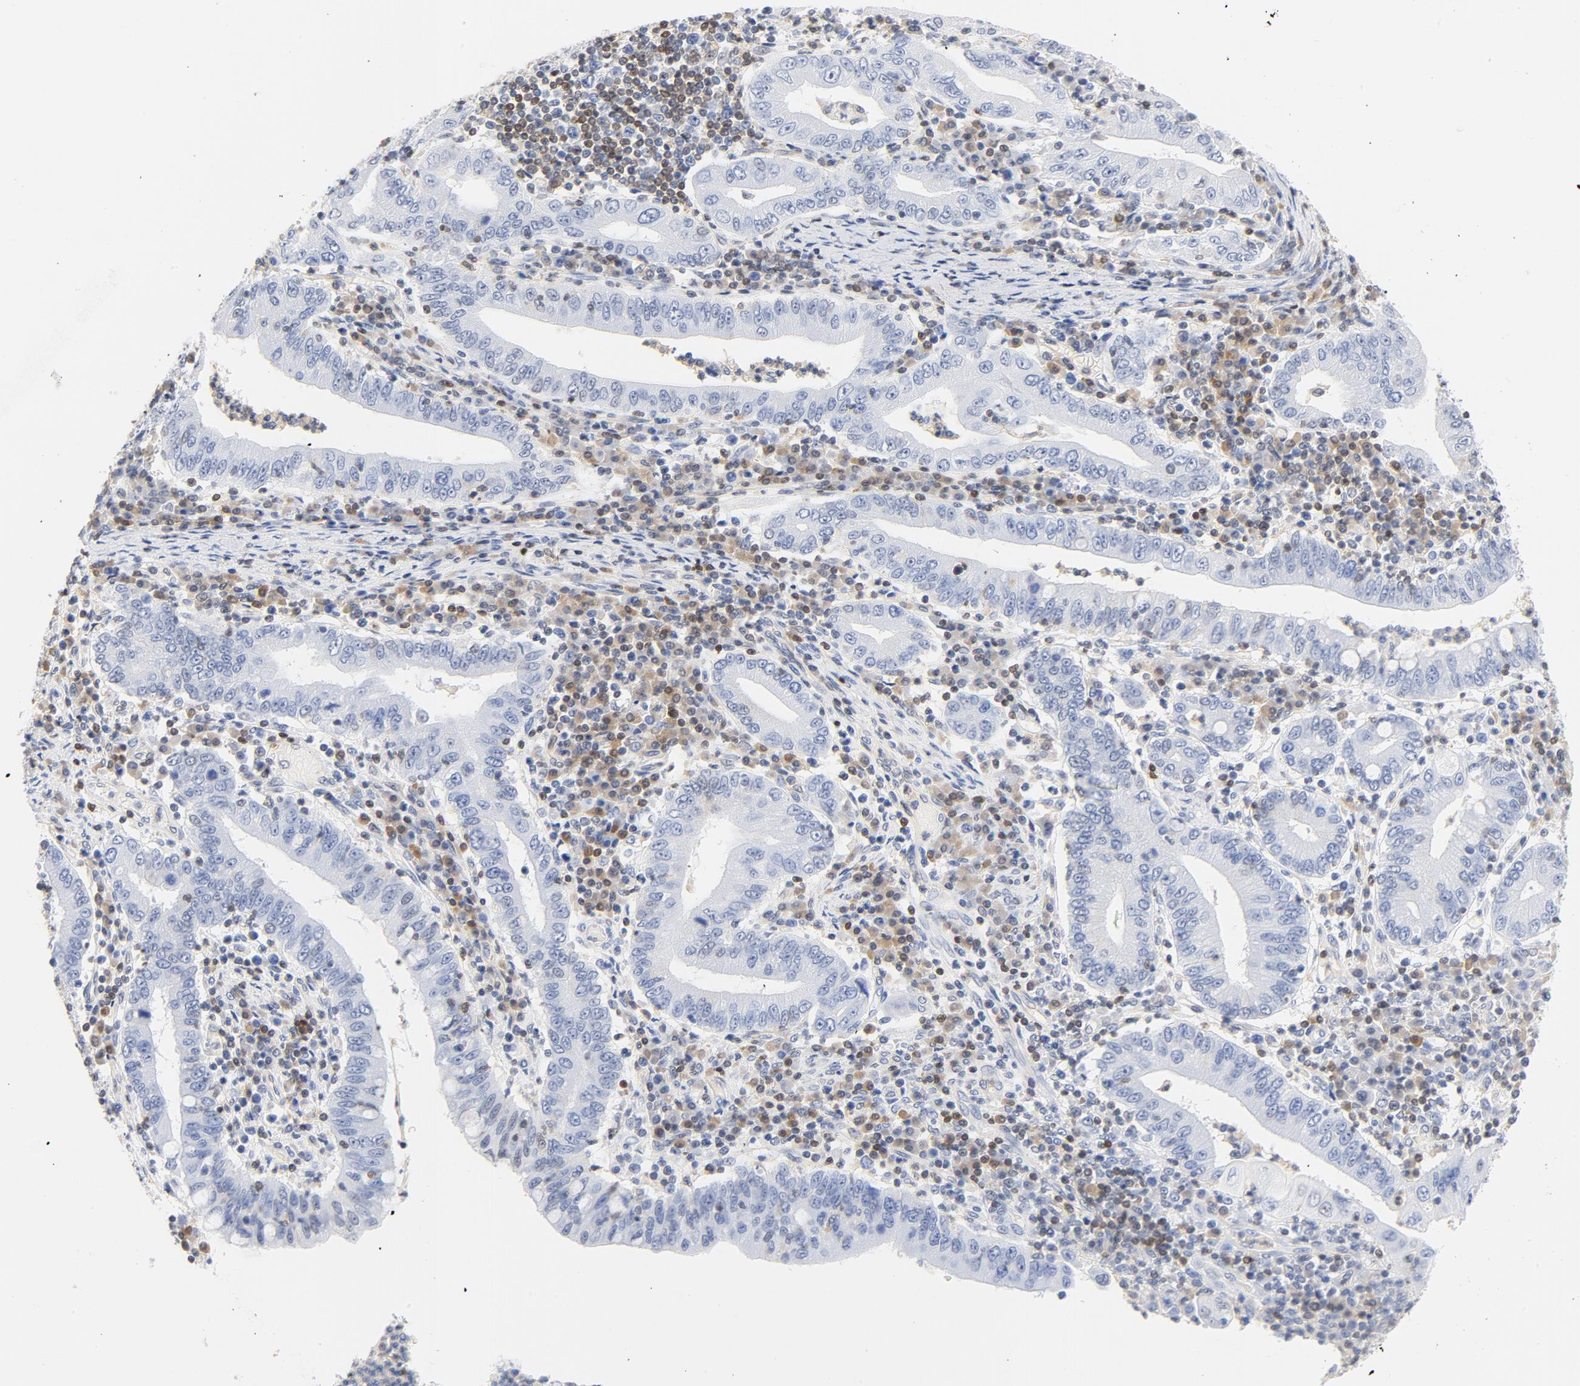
{"staining": {"intensity": "negative", "quantity": "none", "location": "none"}, "tissue": "stomach cancer", "cell_type": "Tumor cells", "image_type": "cancer", "snomed": [{"axis": "morphology", "description": "Normal tissue, NOS"}, {"axis": "morphology", "description": "Adenocarcinoma, NOS"}, {"axis": "topography", "description": "Esophagus"}, {"axis": "topography", "description": "Stomach, upper"}, {"axis": "topography", "description": "Peripheral nerve tissue"}], "caption": "Tumor cells show no significant protein staining in stomach cancer.", "gene": "CDKN1B", "patient": {"sex": "male", "age": 62}}